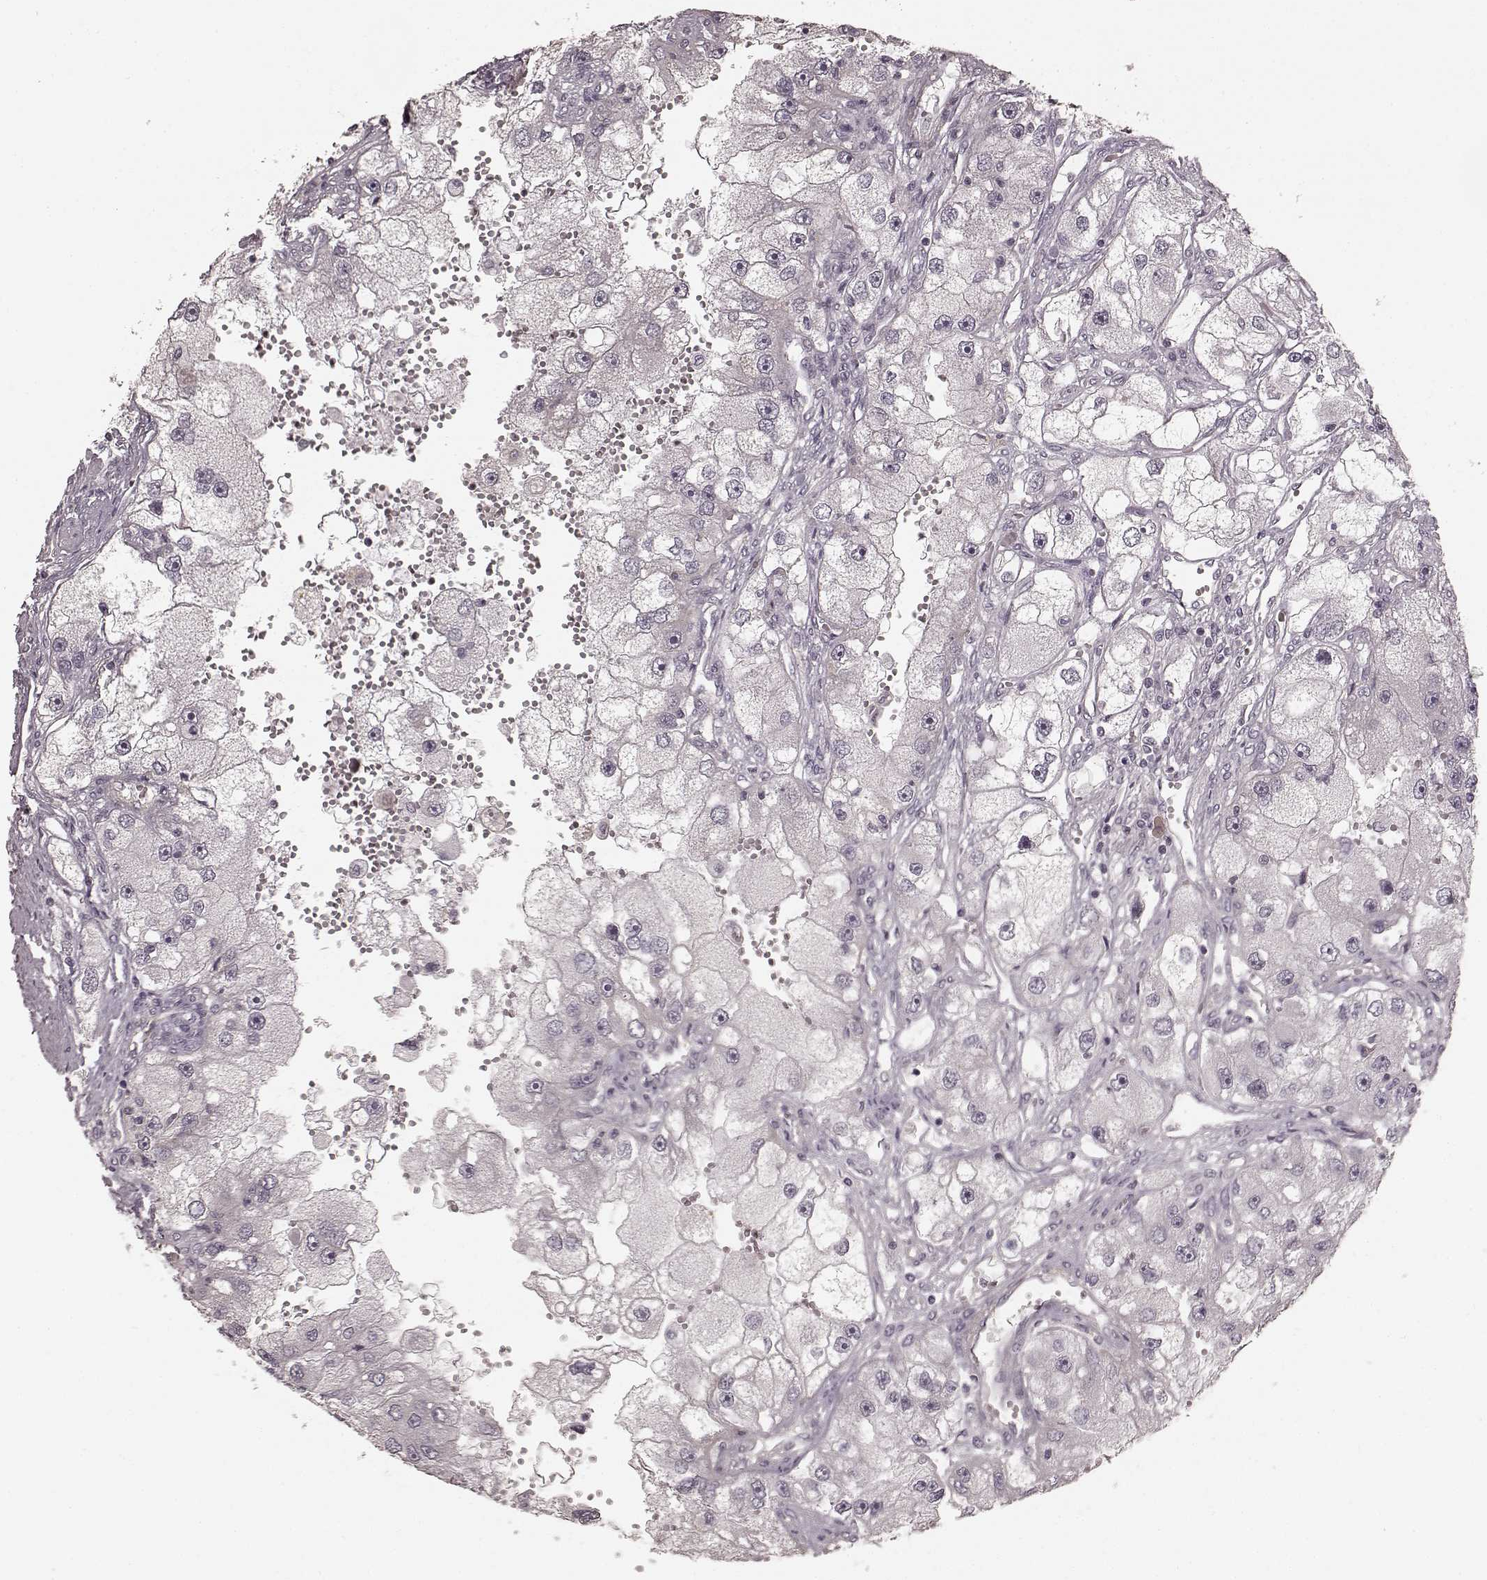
{"staining": {"intensity": "negative", "quantity": "none", "location": "none"}, "tissue": "renal cancer", "cell_type": "Tumor cells", "image_type": "cancer", "snomed": [{"axis": "morphology", "description": "Adenocarcinoma, NOS"}, {"axis": "topography", "description": "Kidney"}], "caption": "Immunohistochemistry photomicrograph of neoplastic tissue: human renal adenocarcinoma stained with DAB (3,3'-diaminobenzidine) shows no significant protein positivity in tumor cells.", "gene": "PRKCE", "patient": {"sex": "male", "age": 63}}